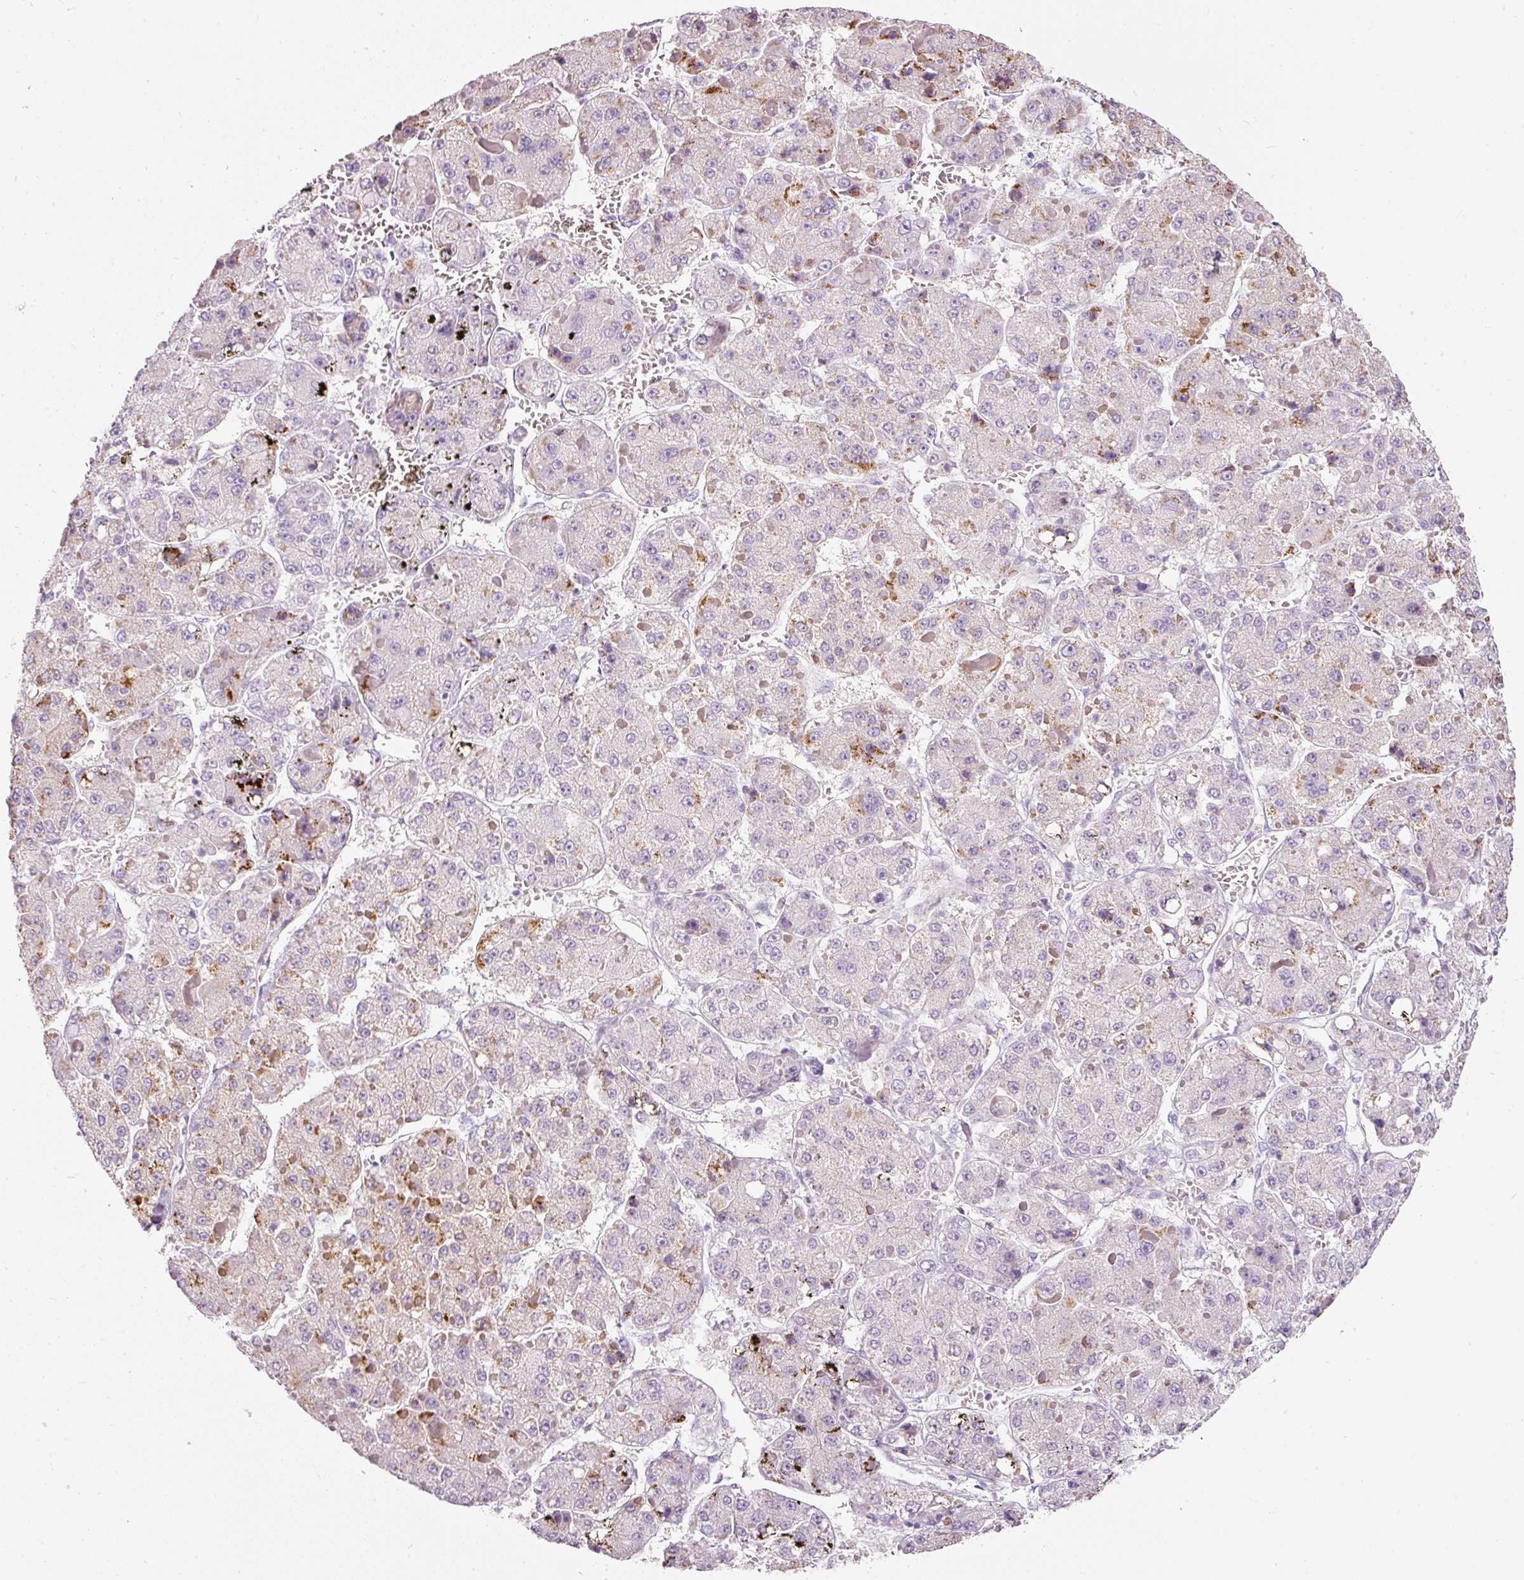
{"staining": {"intensity": "moderate", "quantity": "<25%", "location": "cytoplasmic/membranous"}, "tissue": "liver cancer", "cell_type": "Tumor cells", "image_type": "cancer", "snomed": [{"axis": "morphology", "description": "Carcinoma, Hepatocellular, NOS"}, {"axis": "topography", "description": "Liver"}], "caption": "Human liver cancer (hepatocellular carcinoma) stained for a protein (brown) shows moderate cytoplasmic/membranous positive positivity in approximately <25% of tumor cells.", "gene": "DNM1", "patient": {"sex": "female", "age": 73}}